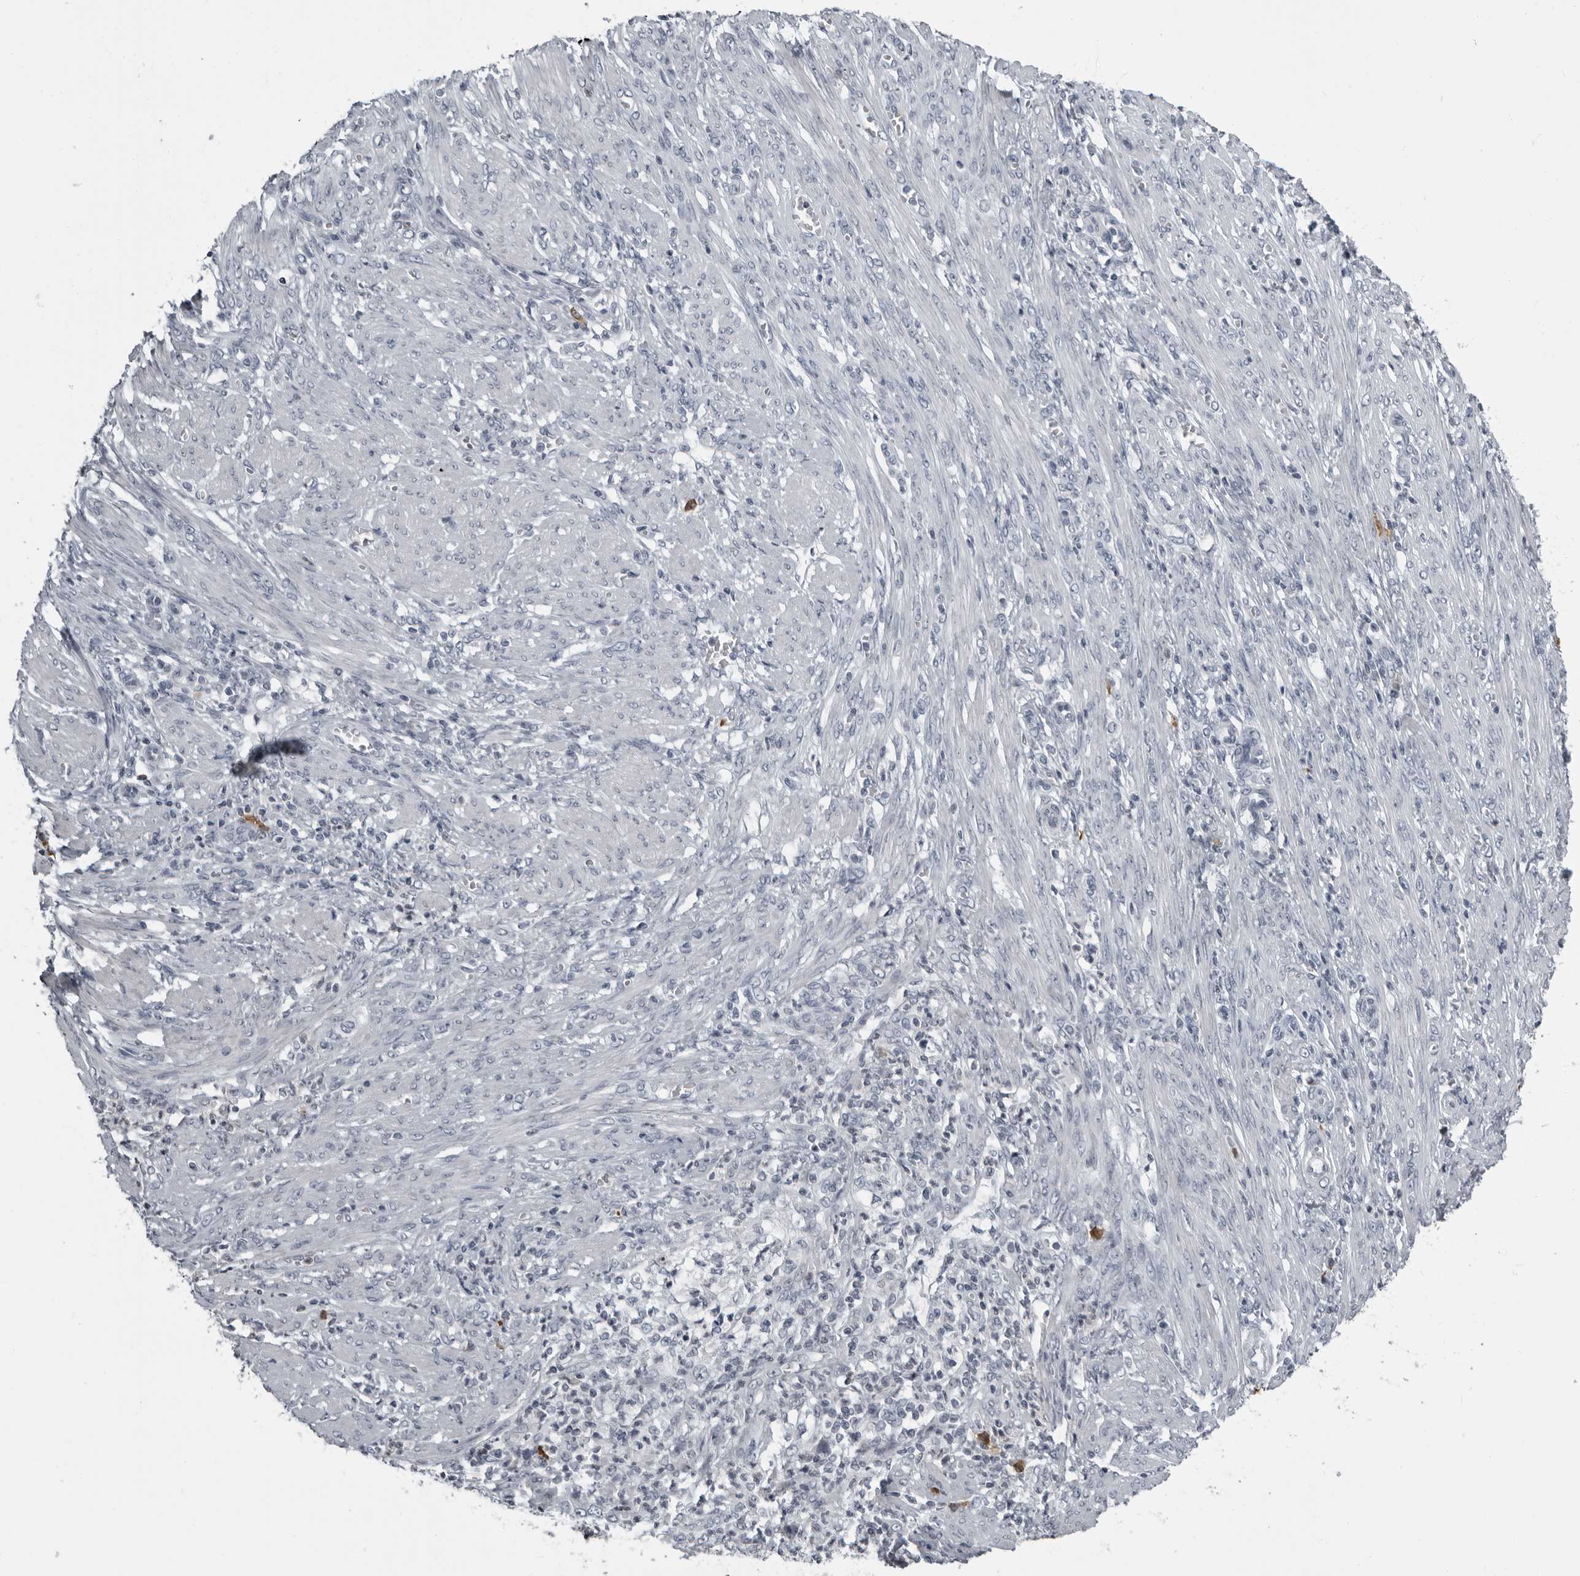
{"staining": {"intensity": "negative", "quantity": "none", "location": "none"}, "tissue": "endometrial cancer", "cell_type": "Tumor cells", "image_type": "cancer", "snomed": [{"axis": "morphology", "description": "Adenocarcinoma, NOS"}, {"axis": "topography", "description": "Endometrium"}], "caption": "This is an IHC micrograph of endometrial adenocarcinoma. There is no expression in tumor cells.", "gene": "RTCA", "patient": {"sex": "female", "age": 51}}